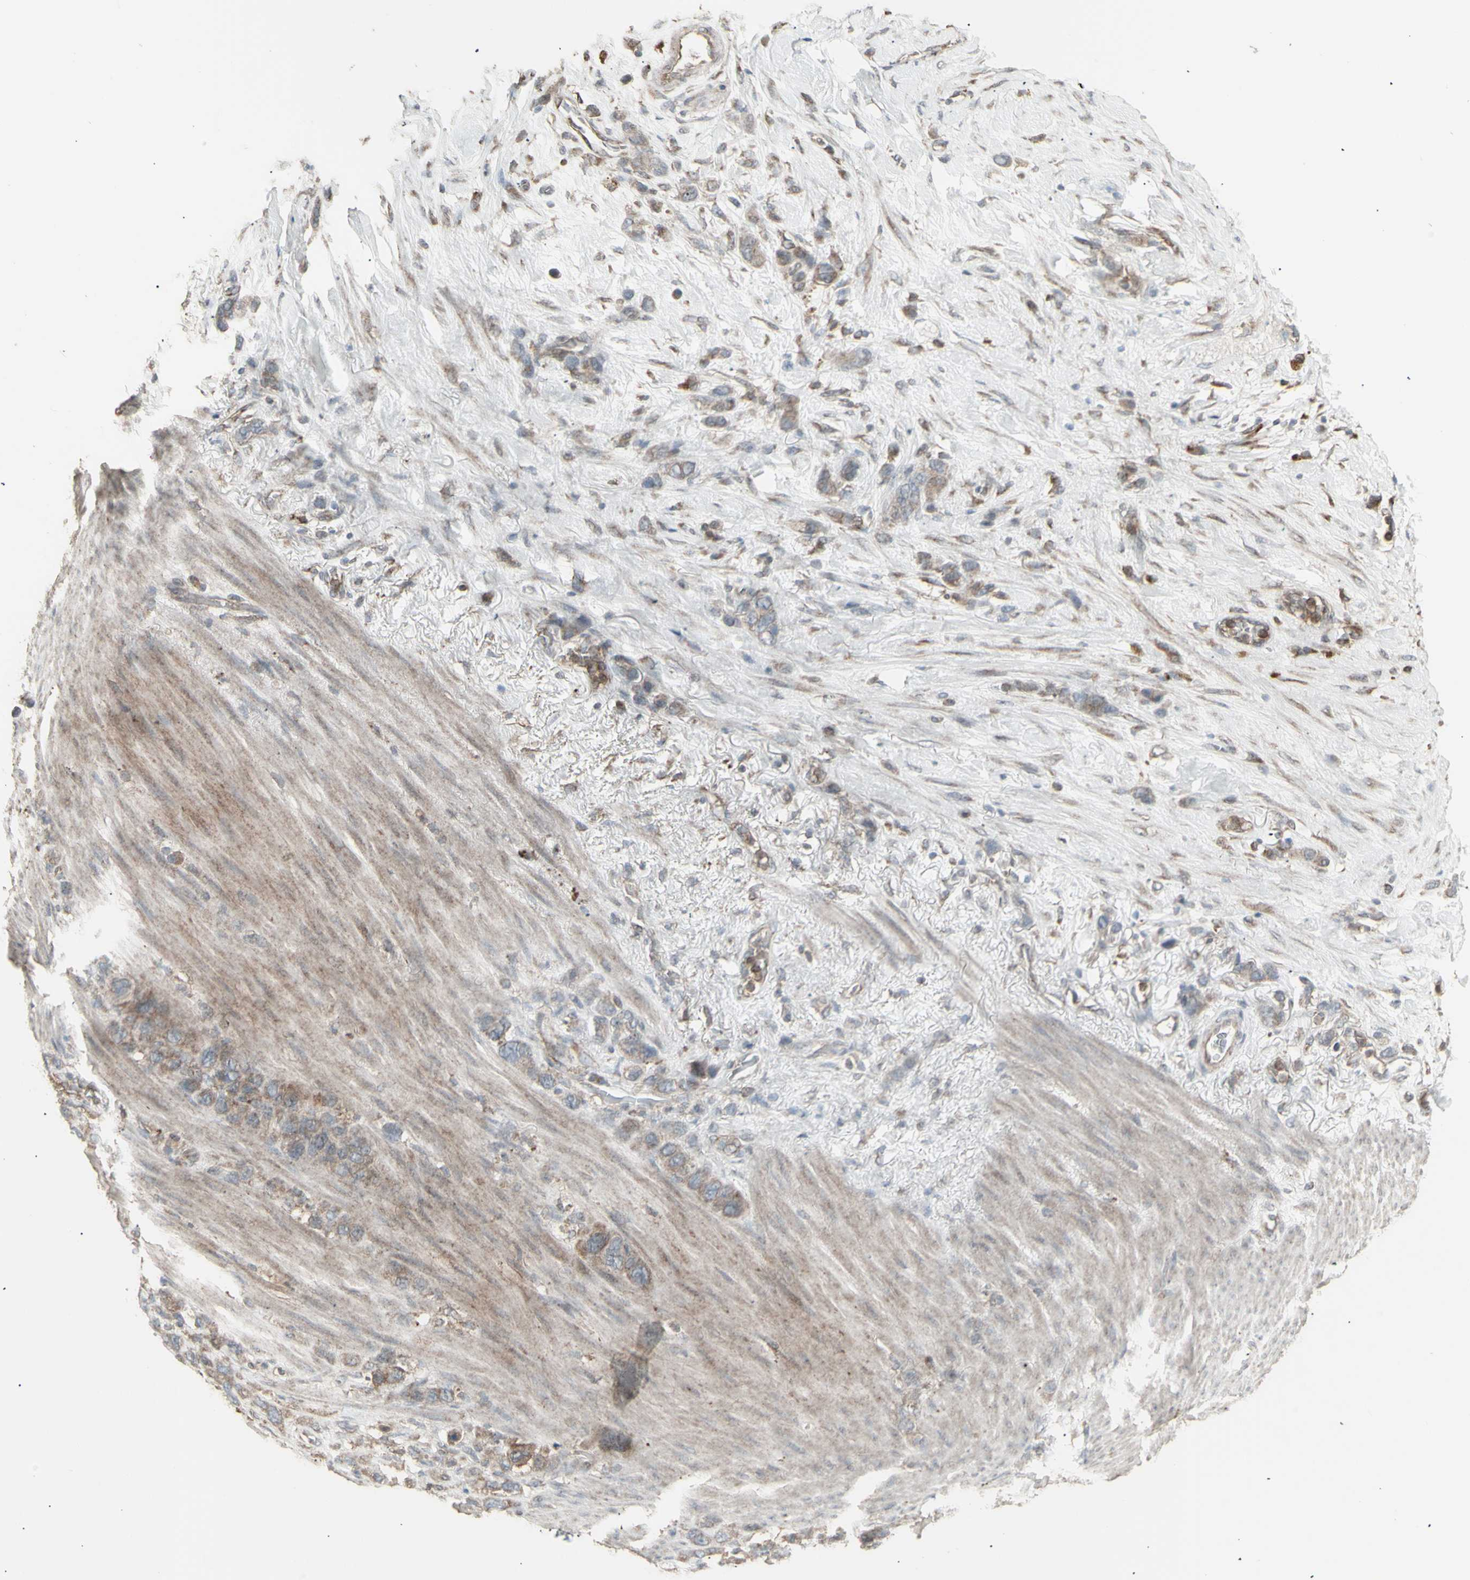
{"staining": {"intensity": "moderate", "quantity": ">75%", "location": "cytoplasmic/membranous"}, "tissue": "stomach cancer", "cell_type": "Tumor cells", "image_type": "cancer", "snomed": [{"axis": "morphology", "description": "Adenocarcinoma, NOS"}, {"axis": "morphology", "description": "Adenocarcinoma, High grade"}, {"axis": "topography", "description": "Stomach, upper"}, {"axis": "topography", "description": "Stomach, lower"}], "caption": "Tumor cells exhibit moderate cytoplasmic/membranous positivity in approximately >75% of cells in stomach cancer (adenocarcinoma (high-grade)).", "gene": "RNASEL", "patient": {"sex": "female", "age": 65}}